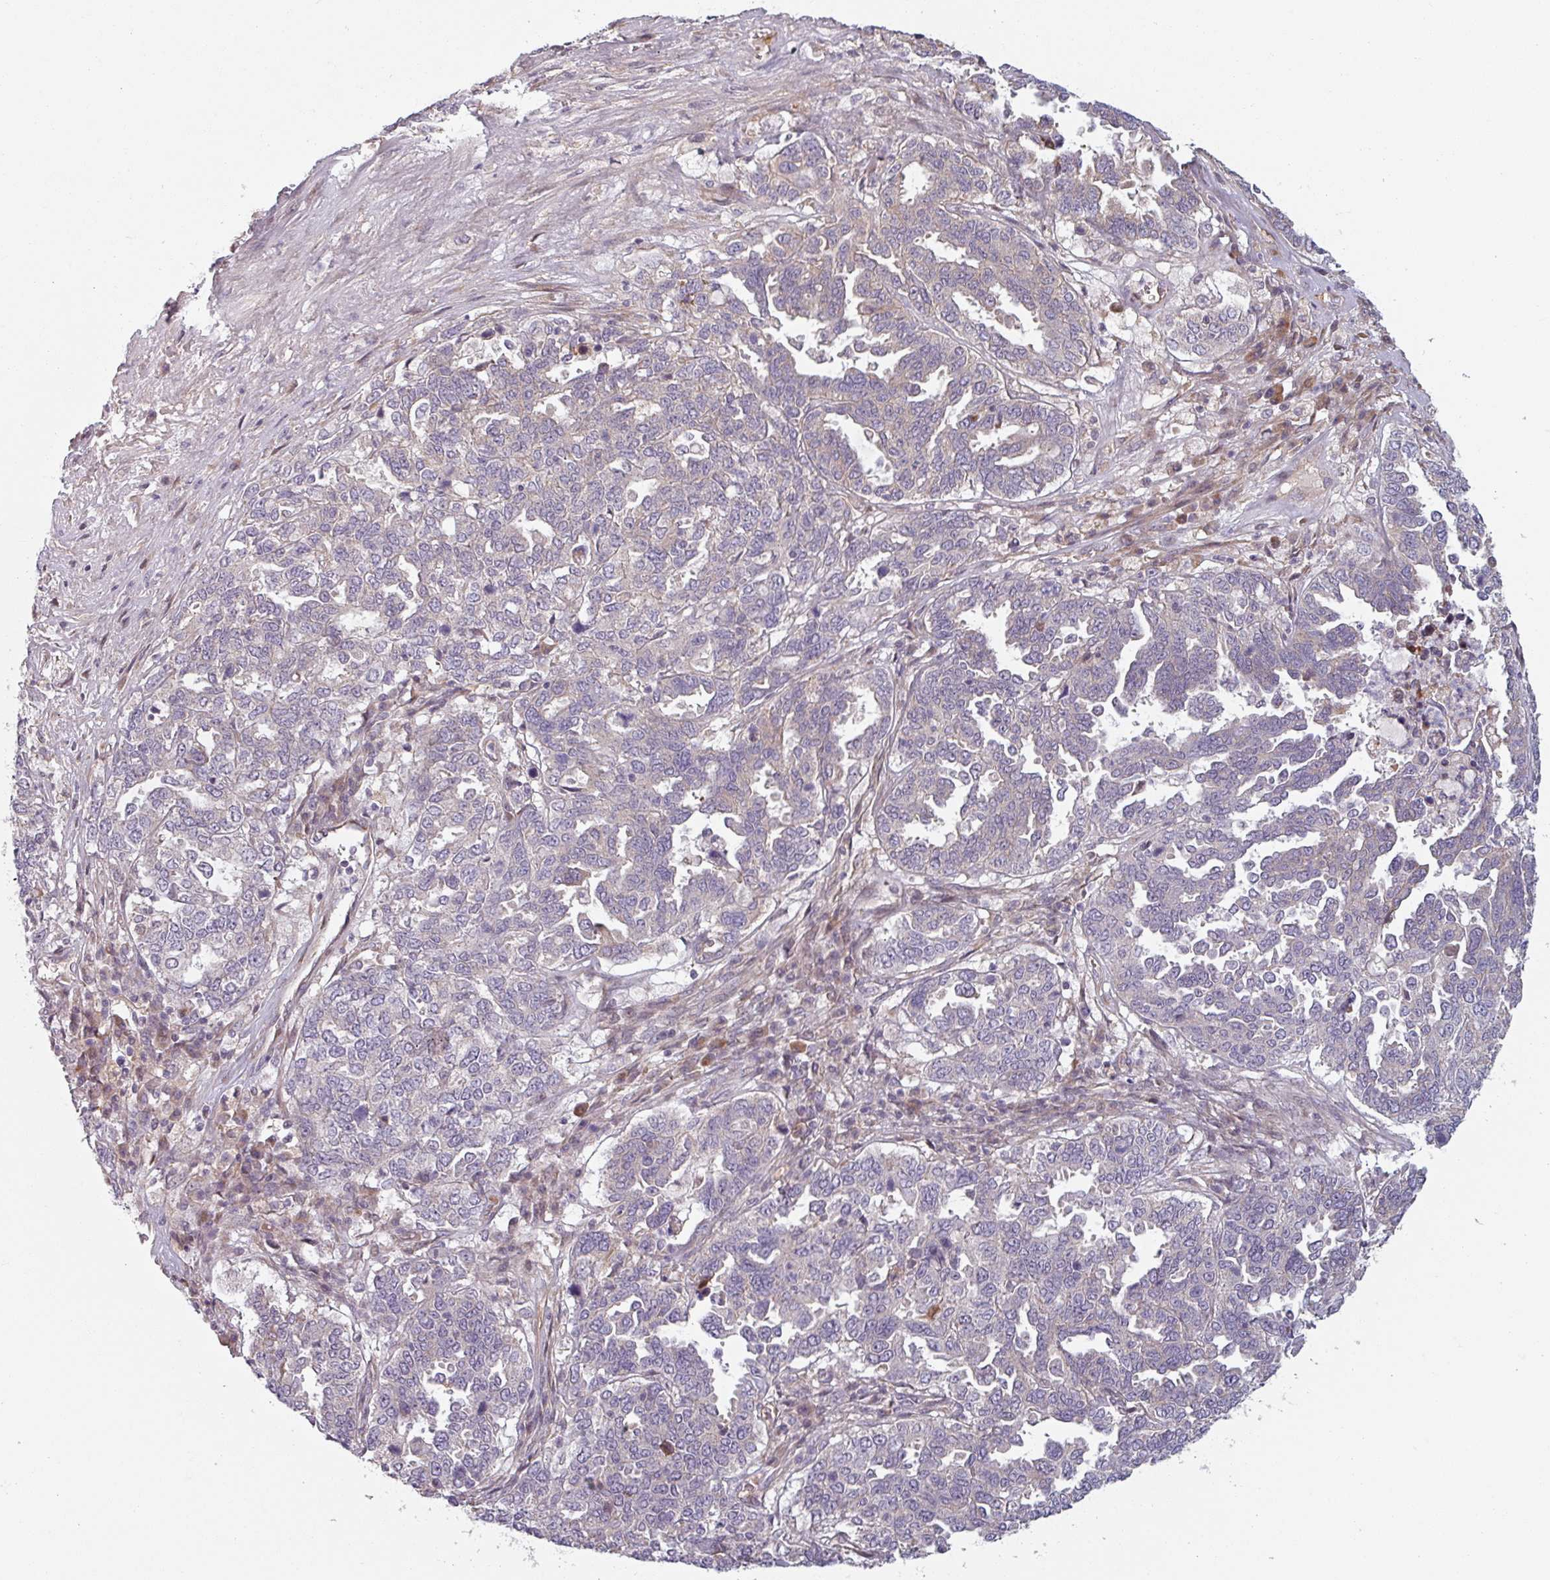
{"staining": {"intensity": "negative", "quantity": "none", "location": "none"}, "tissue": "ovarian cancer", "cell_type": "Tumor cells", "image_type": "cancer", "snomed": [{"axis": "morphology", "description": "Carcinoma, endometroid"}, {"axis": "topography", "description": "Ovary"}], "caption": "Ovarian cancer (endometroid carcinoma) stained for a protein using immunohistochemistry reveals no positivity tumor cells.", "gene": "C4BPB", "patient": {"sex": "female", "age": 62}}